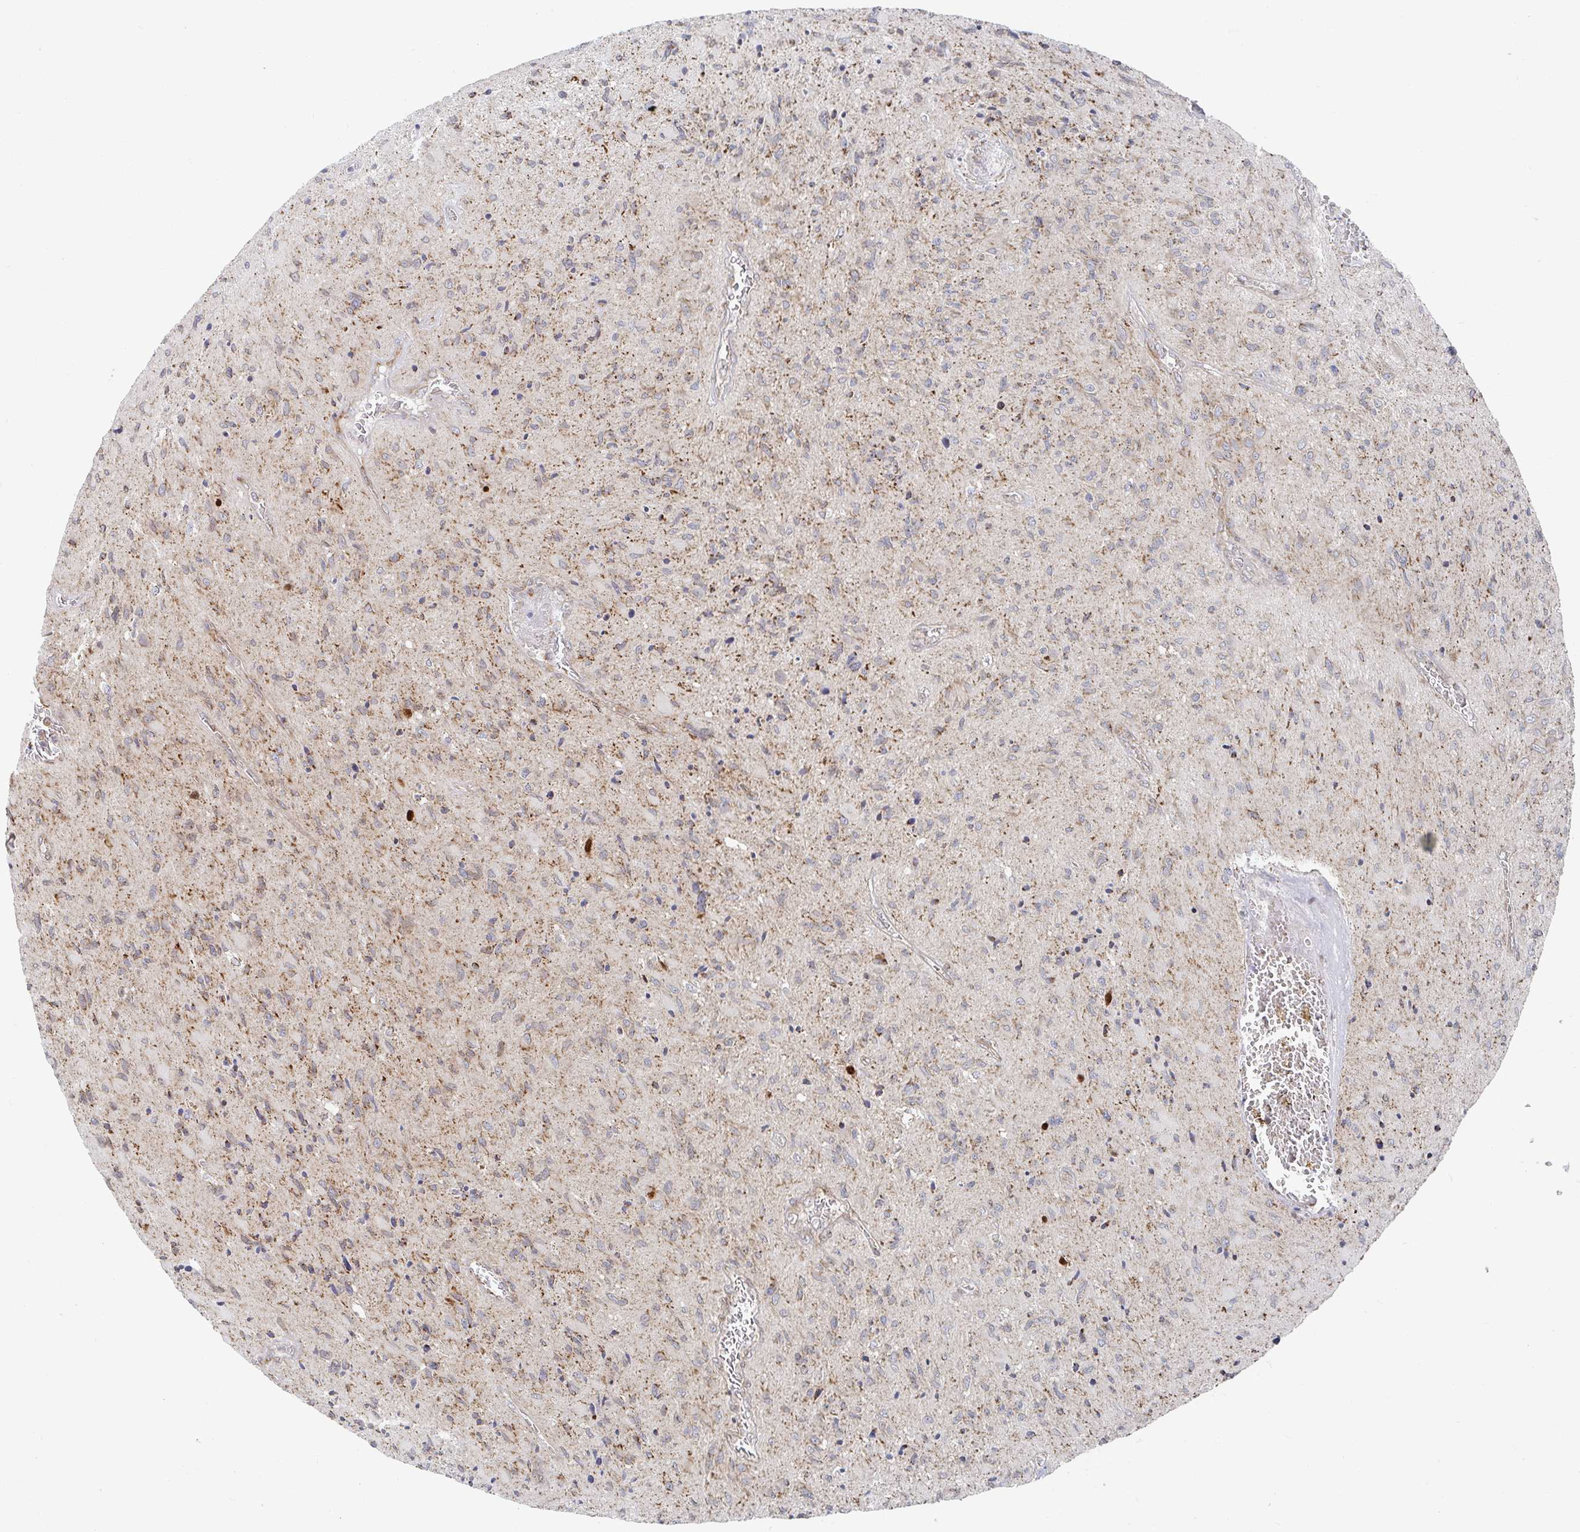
{"staining": {"intensity": "moderate", "quantity": ">75%", "location": "cytoplasmic/membranous"}, "tissue": "glioma", "cell_type": "Tumor cells", "image_type": "cancer", "snomed": [{"axis": "morphology", "description": "Glioma, malignant, High grade"}, {"axis": "topography", "description": "Brain"}], "caption": "An IHC histopathology image of tumor tissue is shown. Protein staining in brown shows moderate cytoplasmic/membranous positivity in malignant high-grade glioma within tumor cells.", "gene": "STARD8", "patient": {"sex": "male", "age": 54}}